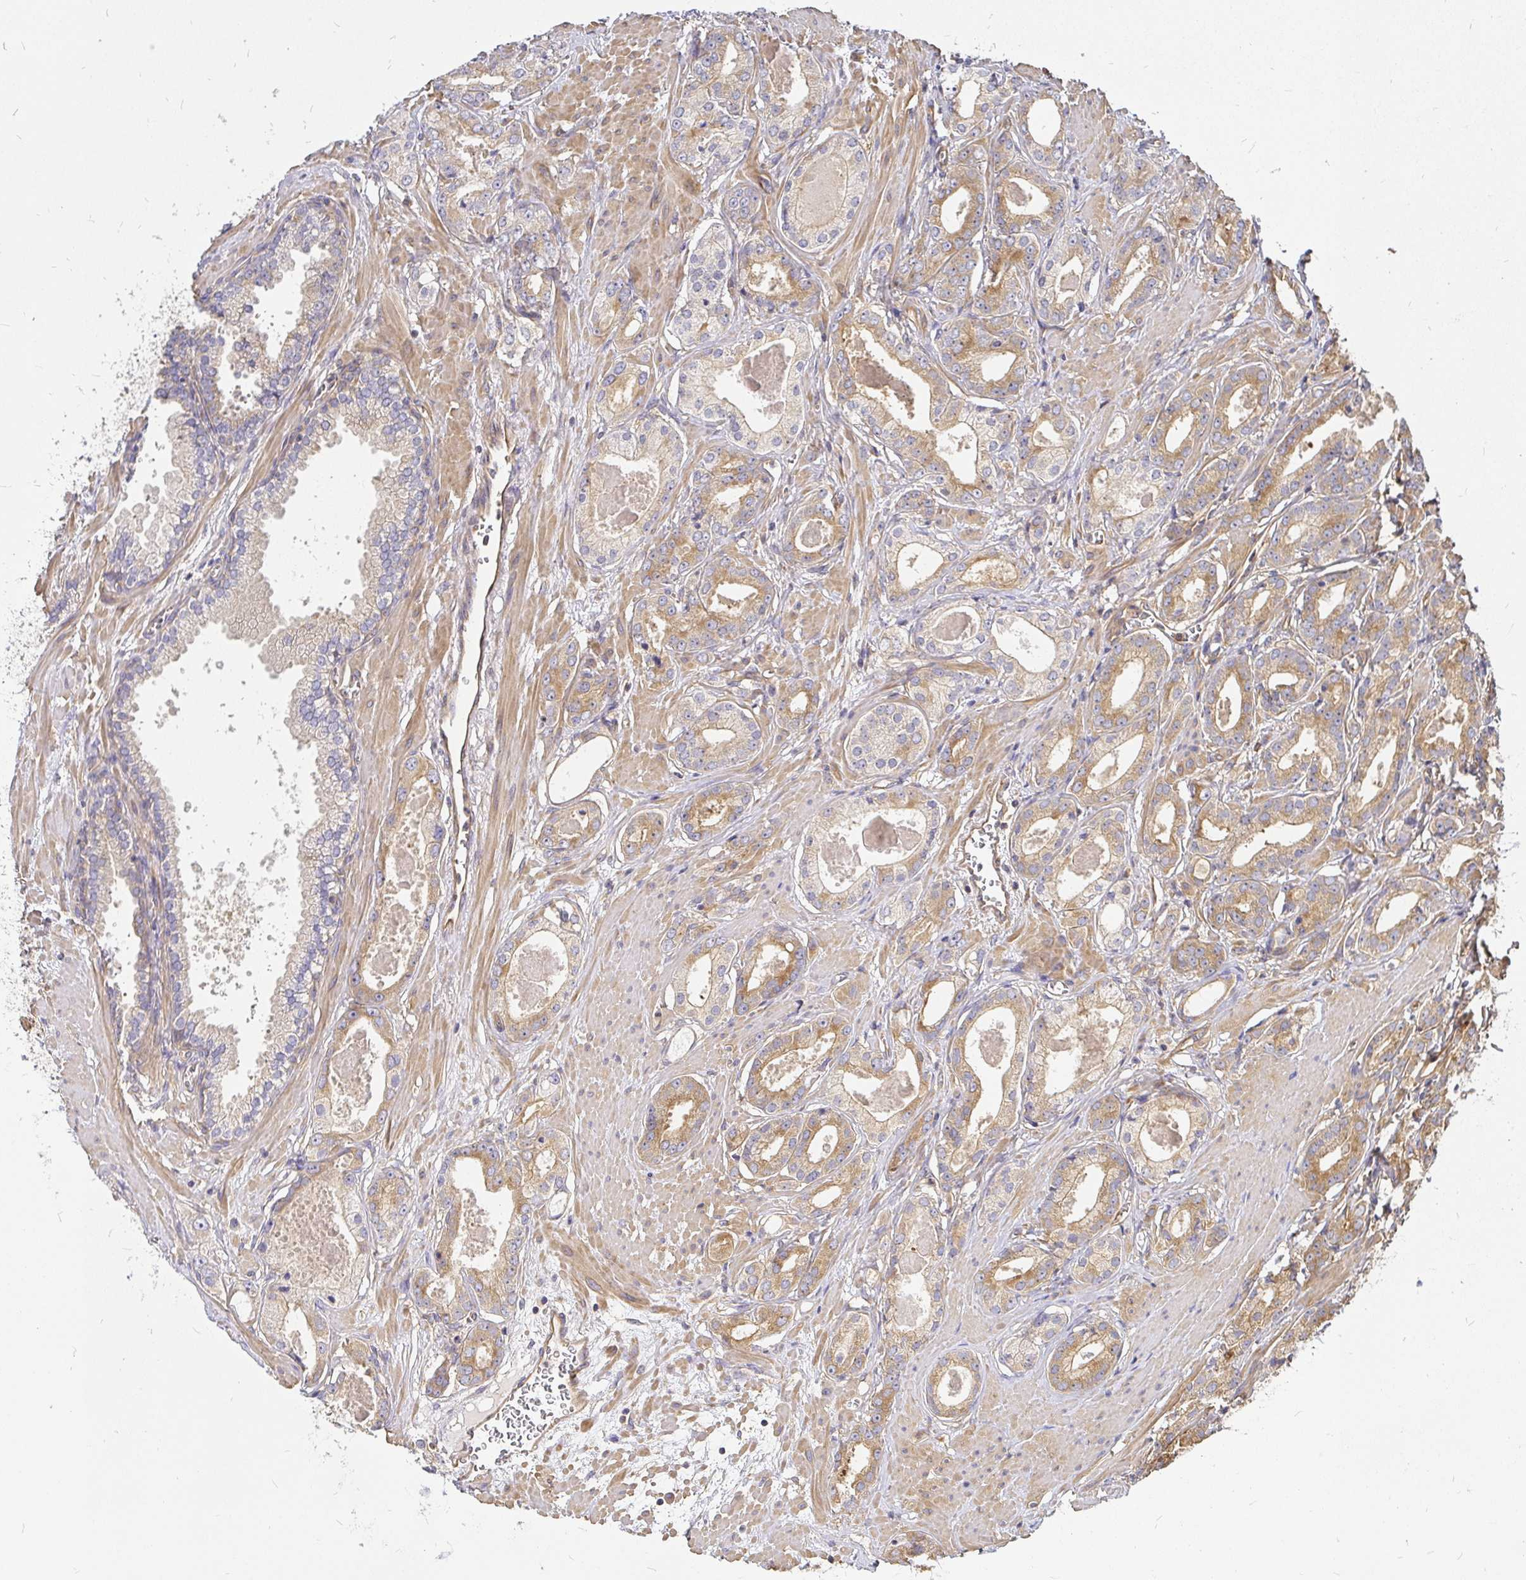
{"staining": {"intensity": "moderate", "quantity": ">75%", "location": "cytoplasmic/membranous"}, "tissue": "prostate cancer", "cell_type": "Tumor cells", "image_type": "cancer", "snomed": [{"axis": "morphology", "description": "Adenocarcinoma, NOS"}, {"axis": "morphology", "description": "Adenocarcinoma, Low grade"}, {"axis": "topography", "description": "Prostate"}], "caption": "Immunohistochemistry of human prostate cancer reveals medium levels of moderate cytoplasmic/membranous expression in about >75% of tumor cells.", "gene": "KIF5B", "patient": {"sex": "male", "age": 64}}